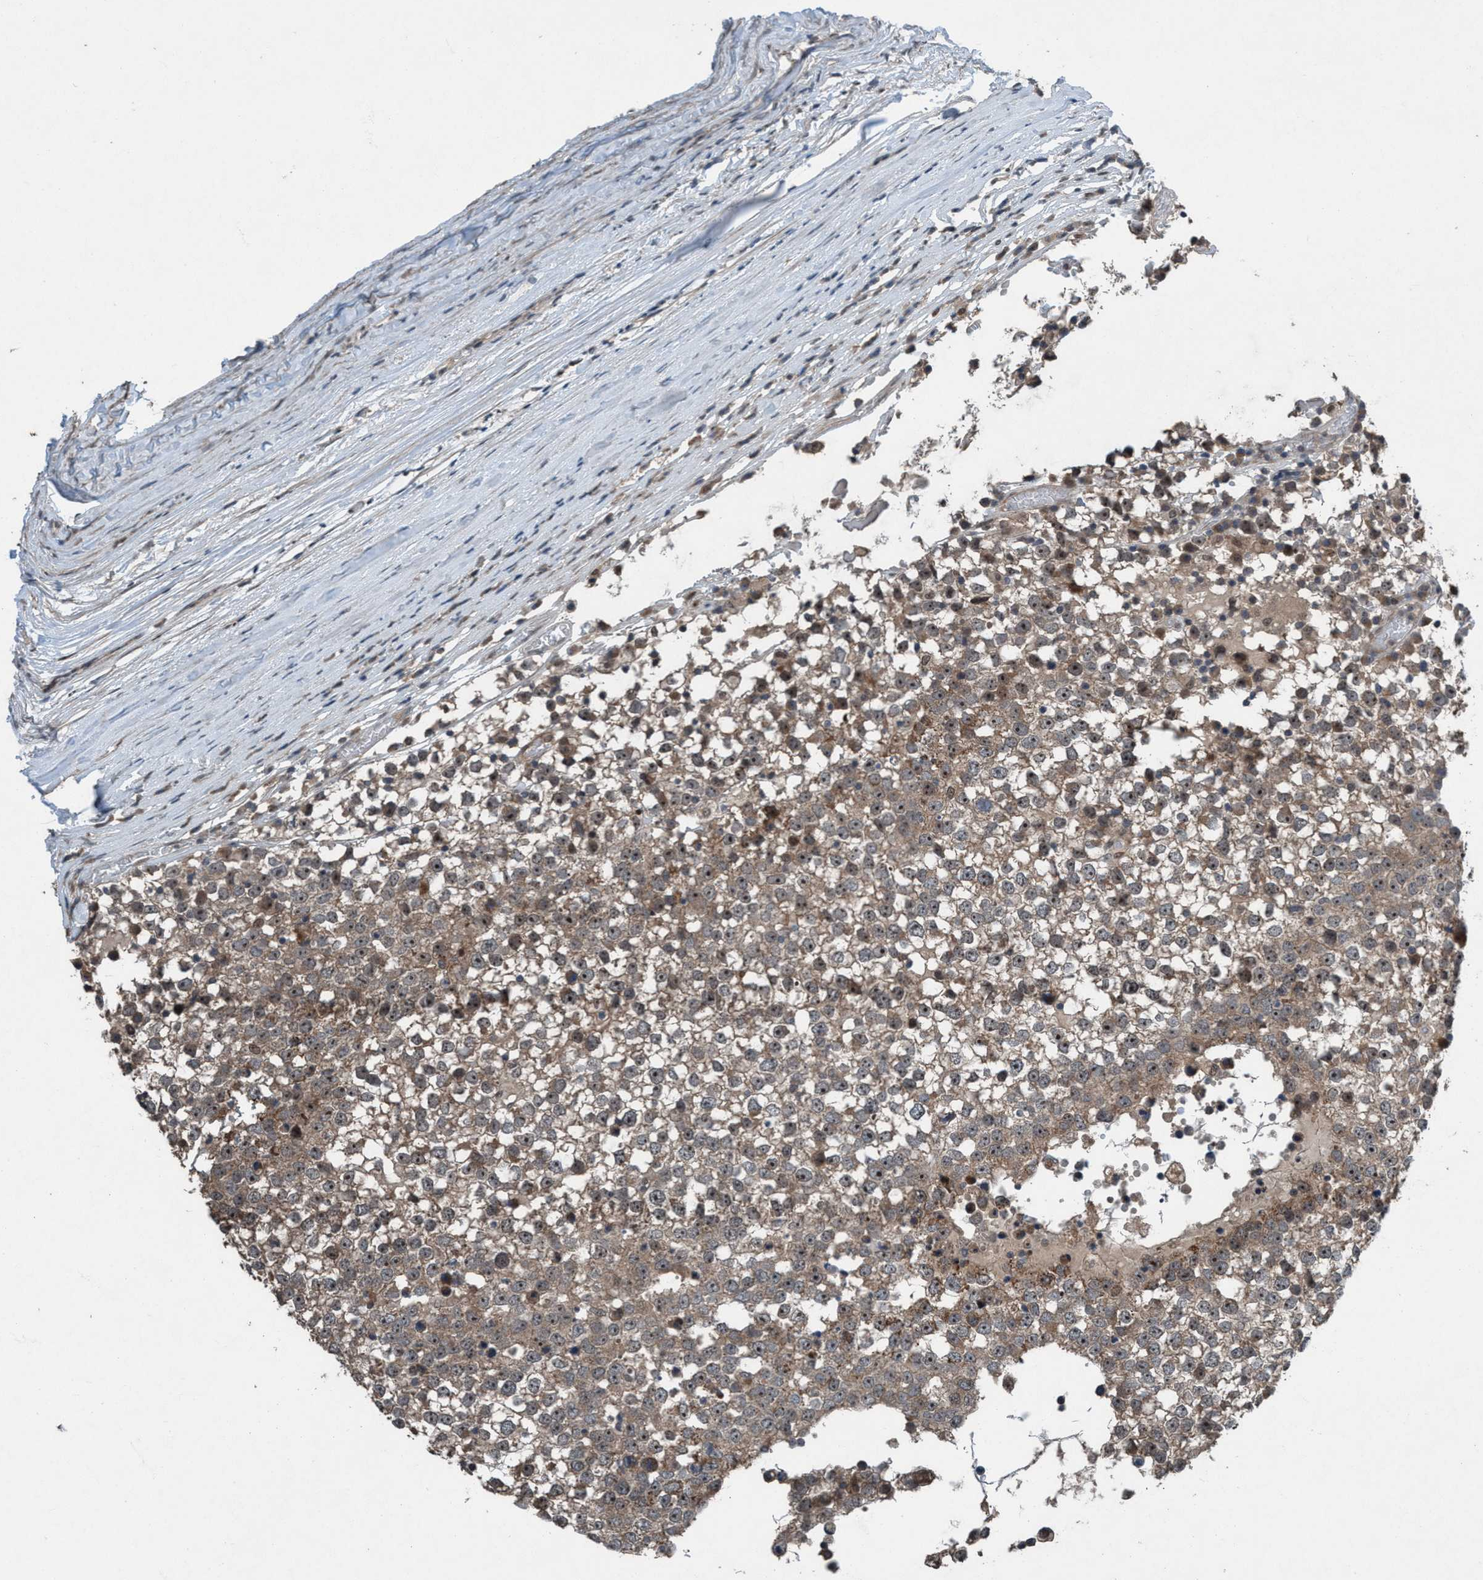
{"staining": {"intensity": "moderate", "quantity": "25%-75%", "location": "cytoplasmic/membranous,nuclear"}, "tissue": "testis cancer", "cell_type": "Tumor cells", "image_type": "cancer", "snomed": [{"axis": "morphology", "description": "Seminoma, NOS"}, {"axis": "topography", "description": "Testis"}], "caption": "The histopathology image displays immunohistochemical staining of testis cancer. There is moderate cytoplasmic/membranous and nuclear expression is present in about 25%-75% of tumor cells.", "gene": "NISCH", "patient": {"sex": "male", "age": 65}}